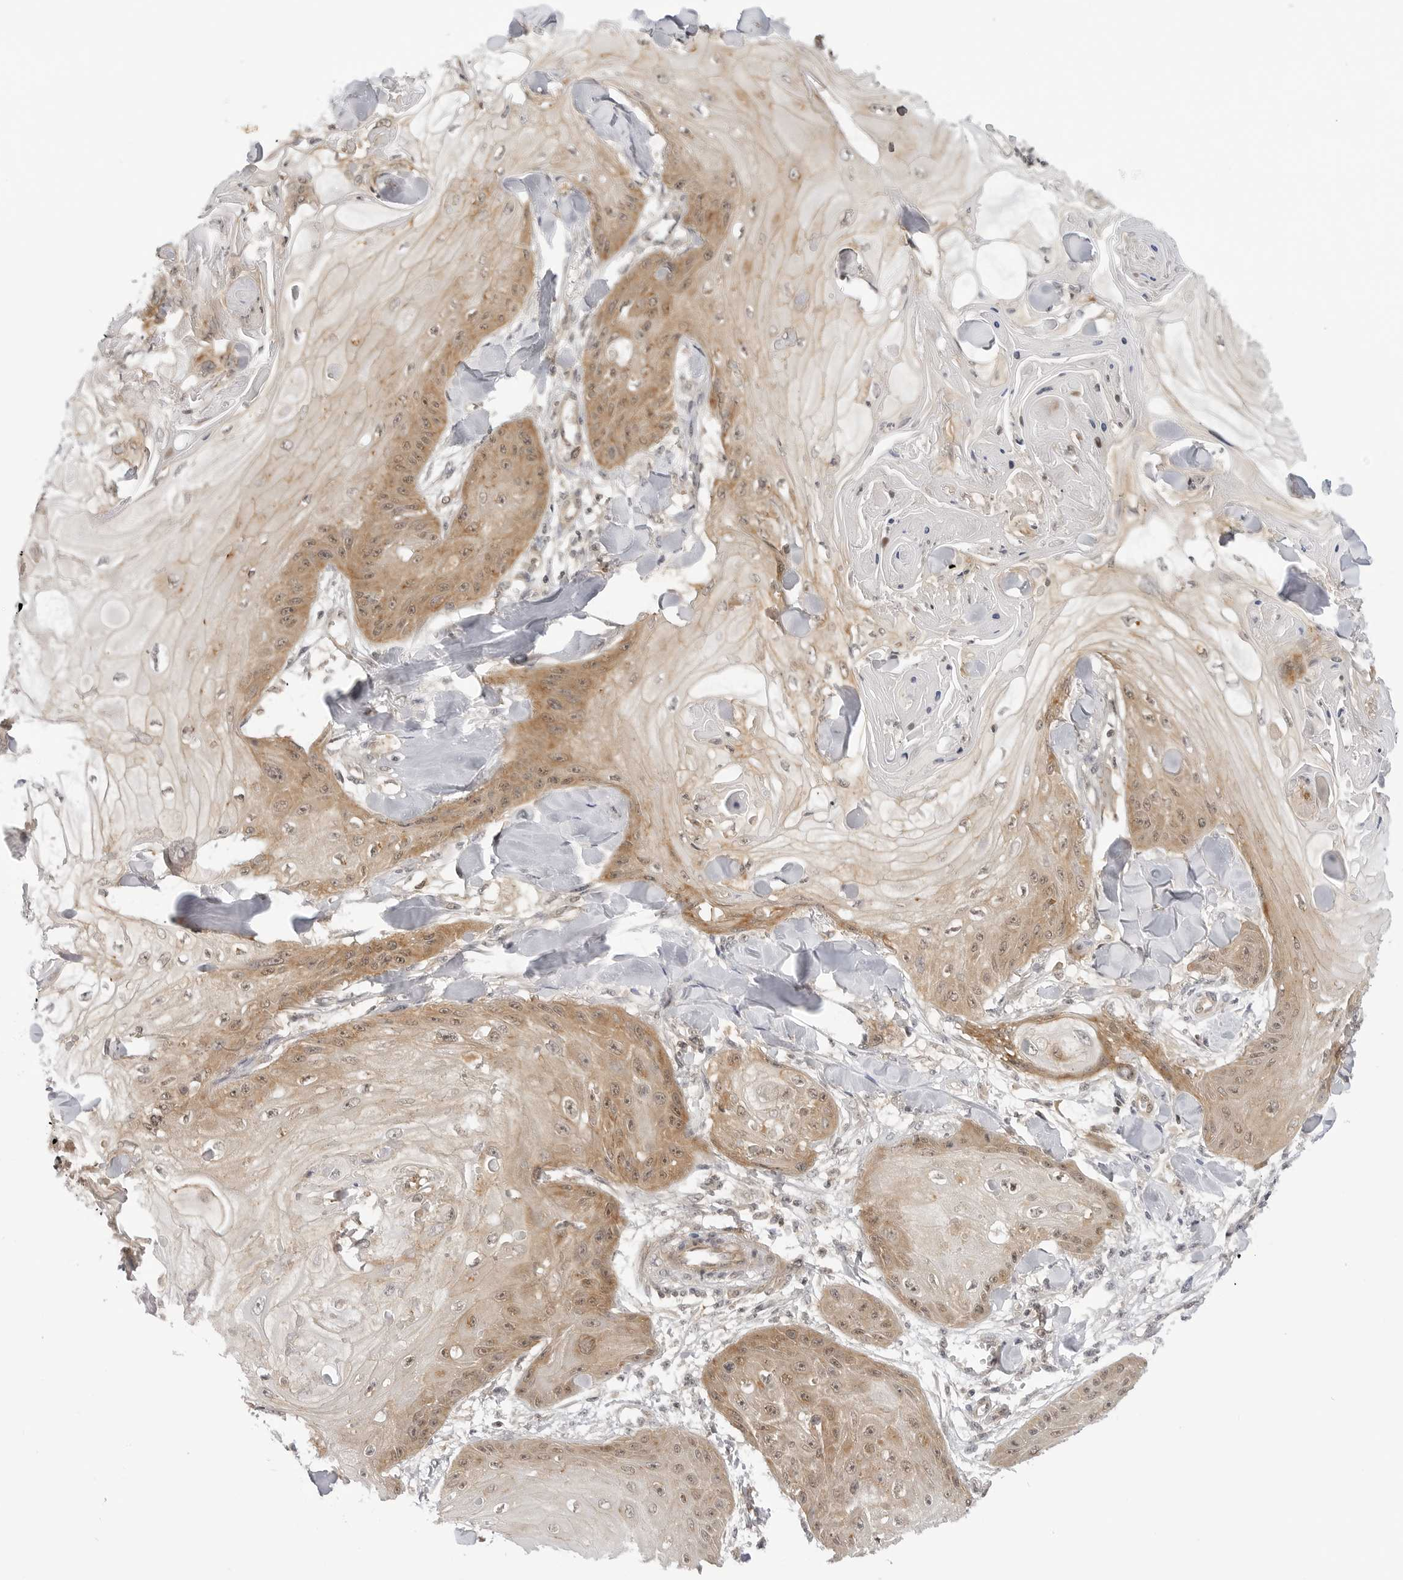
{"staining": {"intensity": "moderate", "quantity": "25%-75%", "location": "cytoplasmic/membranous,nuclear"}, "tissue": "skin cancer", "cell_type": "Tumor cells", "image_type": "cancer", "snomed": [{"axis": "morphology", "description": "Squamous cell carcinoma, NOS"}, {"axis": "topography", "description": "Skin"}], "caption": "Immunohistochemical staining of human squamous cell carcinoma (skin) demonstrates moderate cytoplasmic/membranous and nuclear protein positivity in about 25%-75% of tumor cells.", "gene": "MAP2K5", "patient": {"sex": "male", "age": 74}}